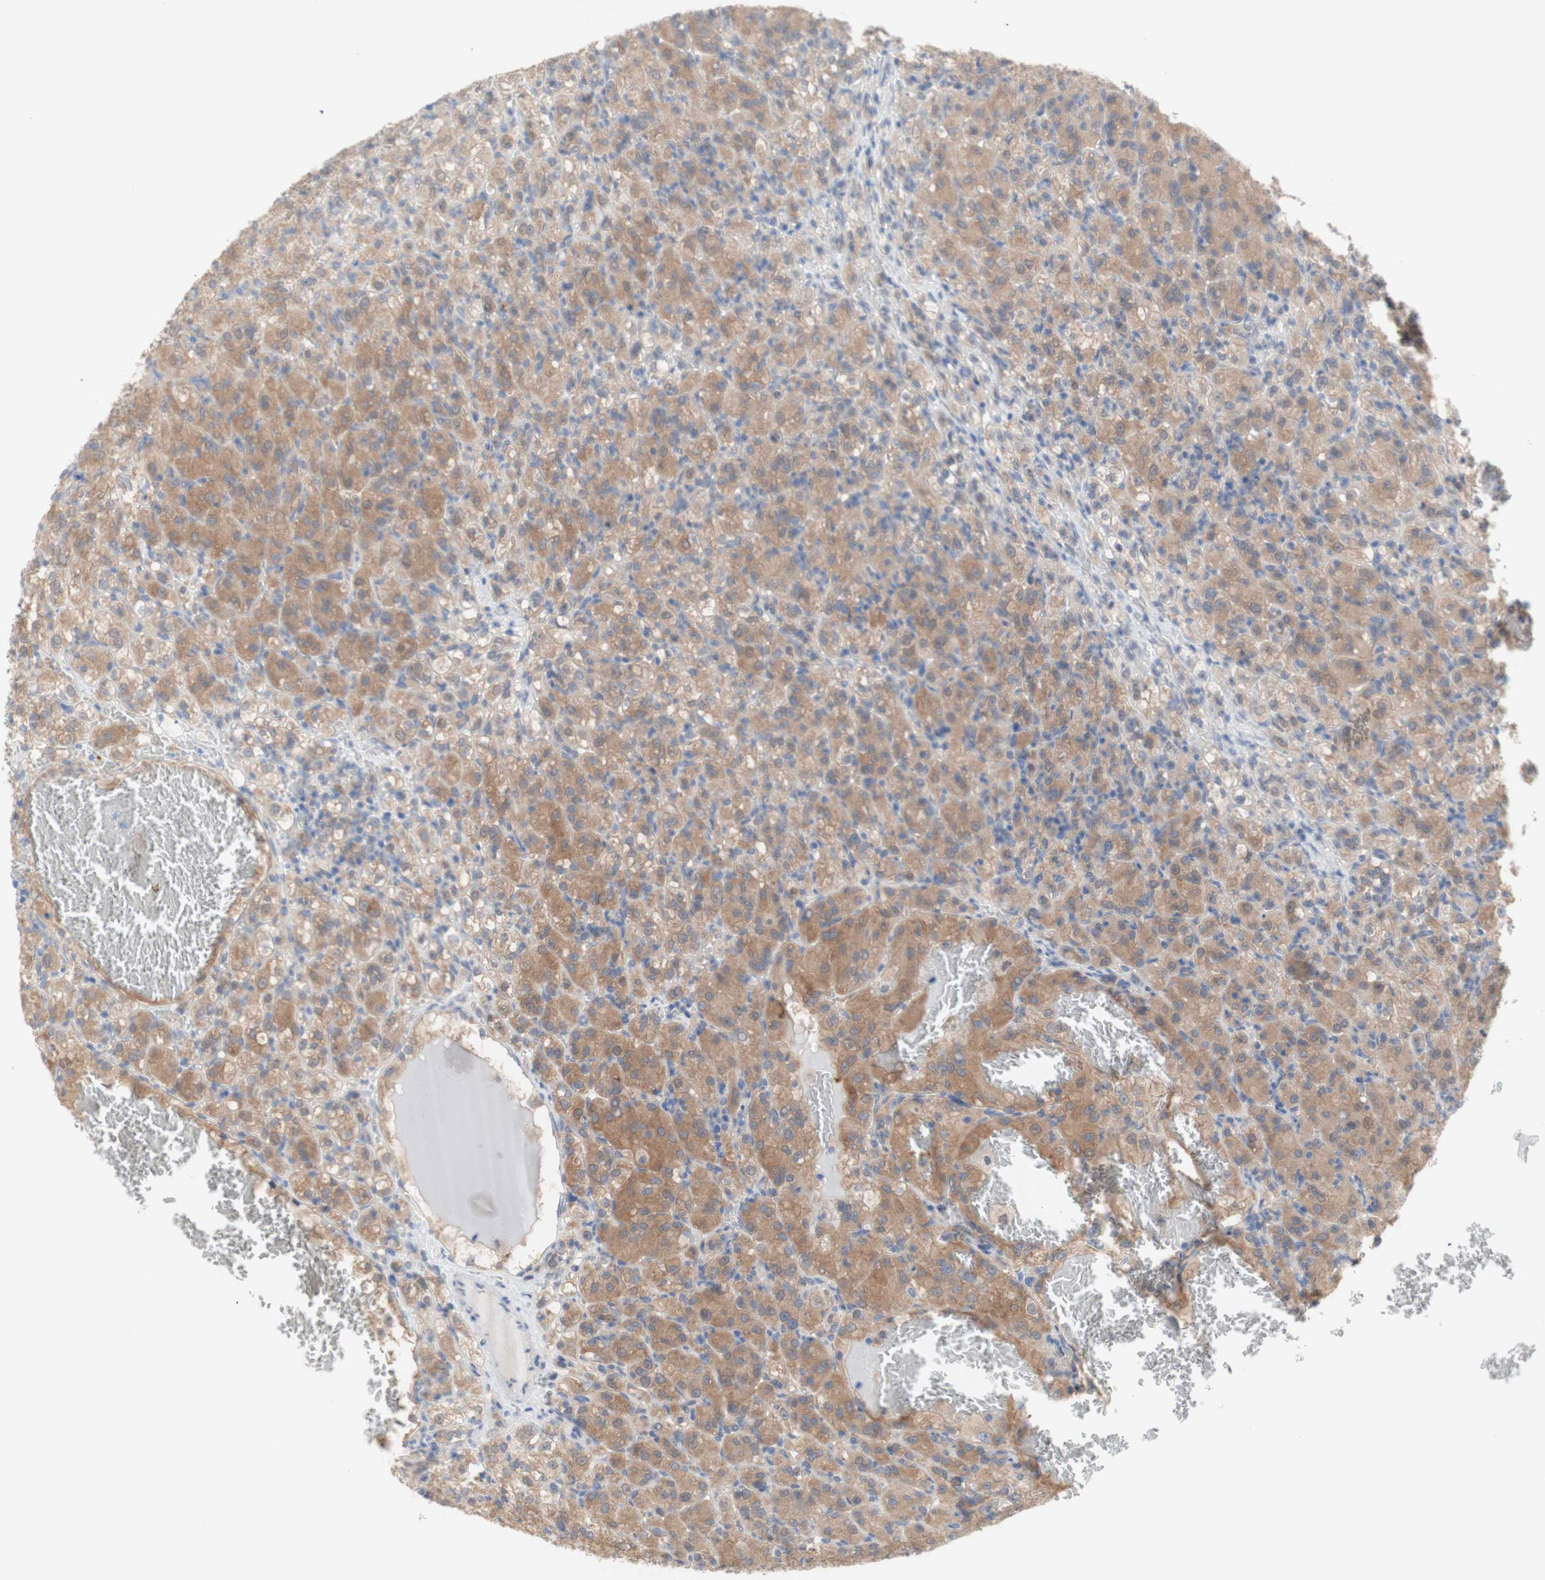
{"staining": {"intensity": "moderate", "quantity": ">75%", "location": "cytoplasmic/membranous"}, "tissue": "renal cancer", "cell_type": "Tumor cells", "image_type": "cancer", "snomed": [{"axis": "morphology", "description": "Adenocarcinoma, NOS"}, {"axis": "topography", "description": "Kidney"}], "caption": "Adenocarcinoma (renal) stained for a protein (brown) shows moderate cytoplasmic/membranous positive expression in about >75% of tumor cells.", "gene": "PRMT5", "patient": {"sex": "male", "age": 61}}